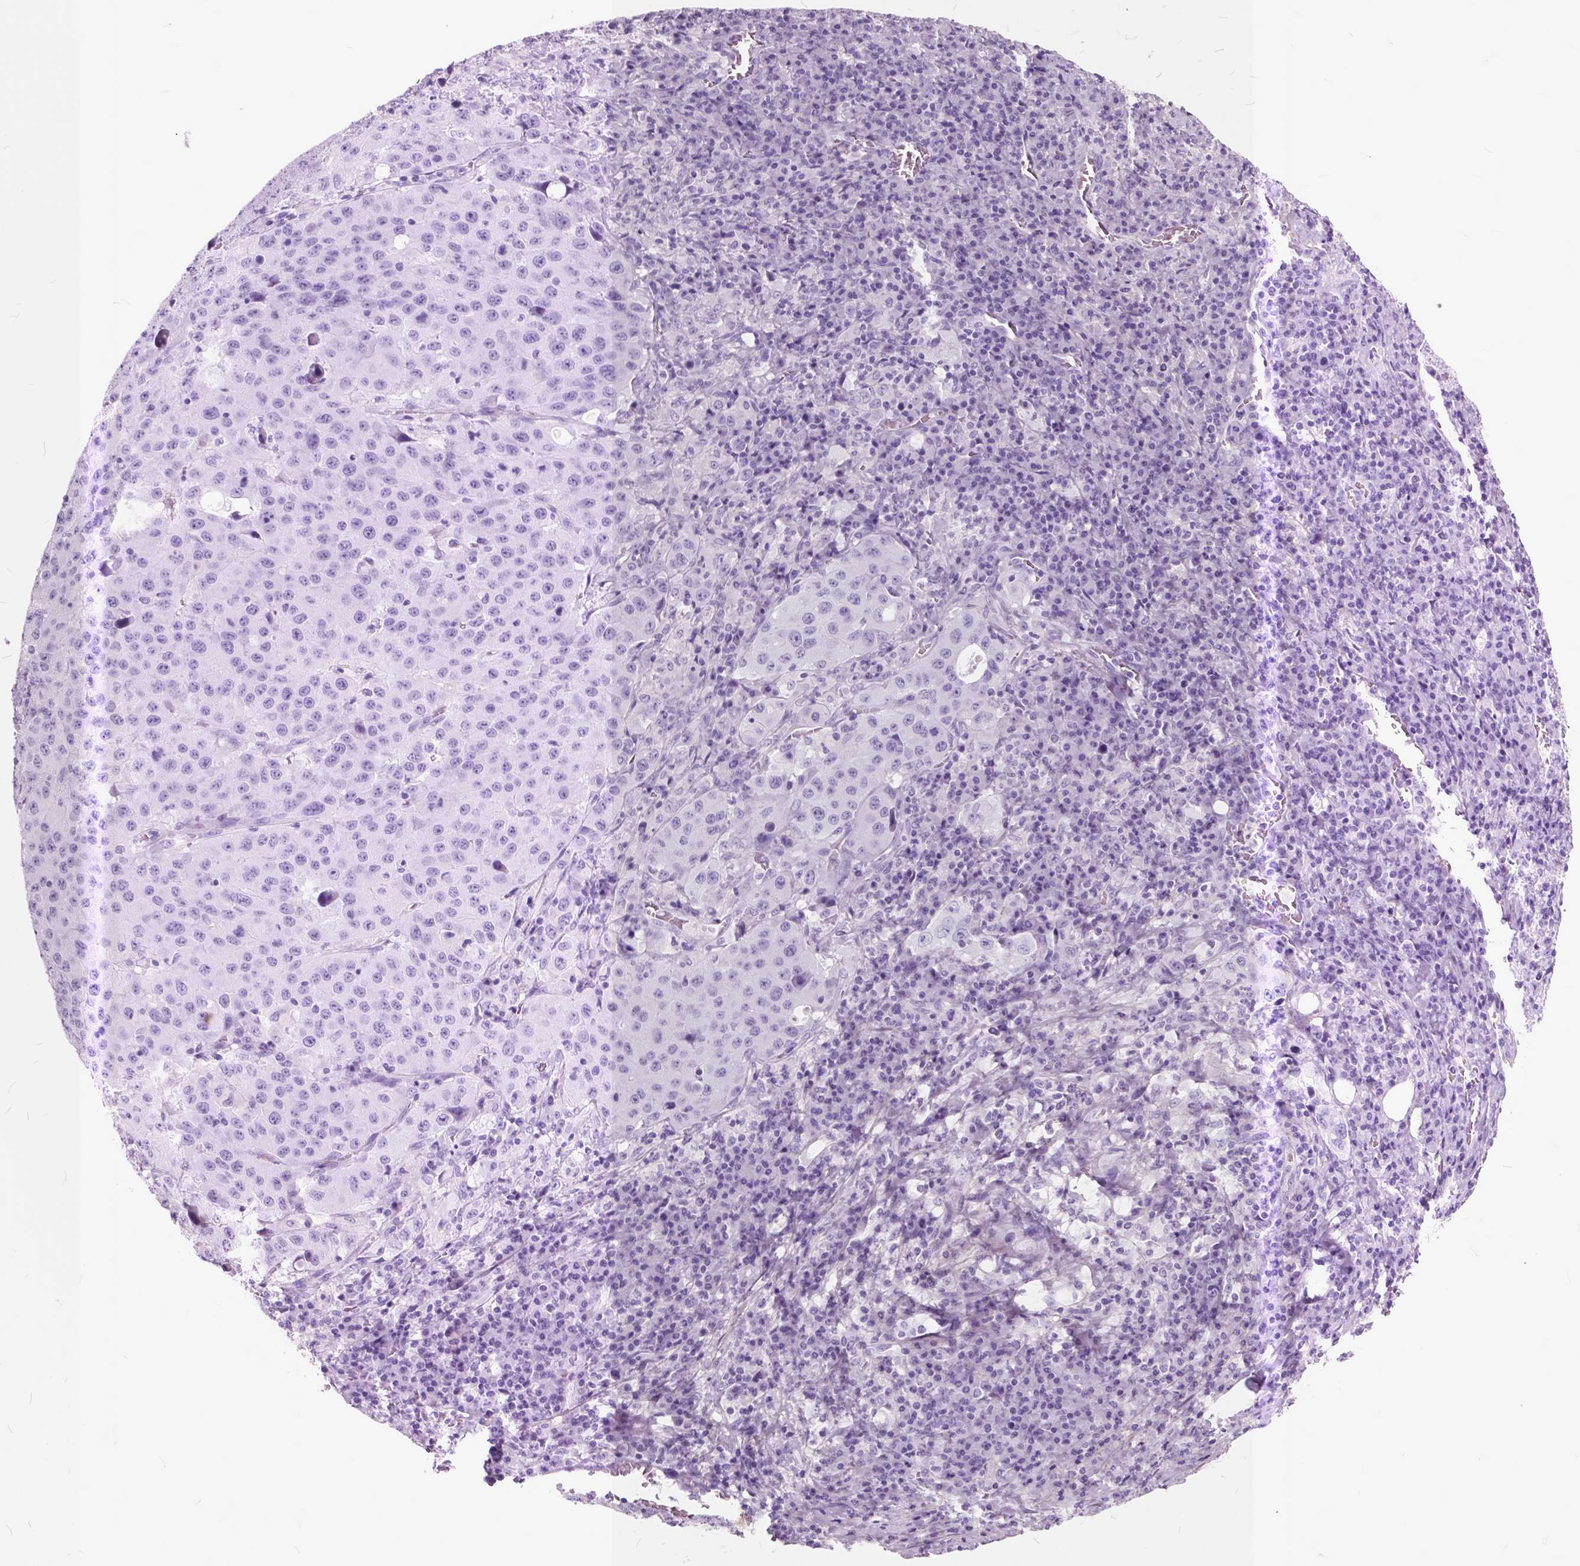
{"staining": {"intensity": "negative", "quantity": "none", "location": "none"}, "tissue": "stomach cancer", "cell_type": "Tumor cells", "image_type": "cancer", "snomed": [{"axis": "morphology", "description": "Adenocarcinoma, NOS"}, {"axis": "topography", "description": "Stomach"}], "caption": "High power microscopy histopathology image of an immunohistochemistry photomicrograph of stomach cancer, revealing no significant positivity in tumor cells.", "gene": "GDF9", "patient": {"sex": "male", "age": 71}}